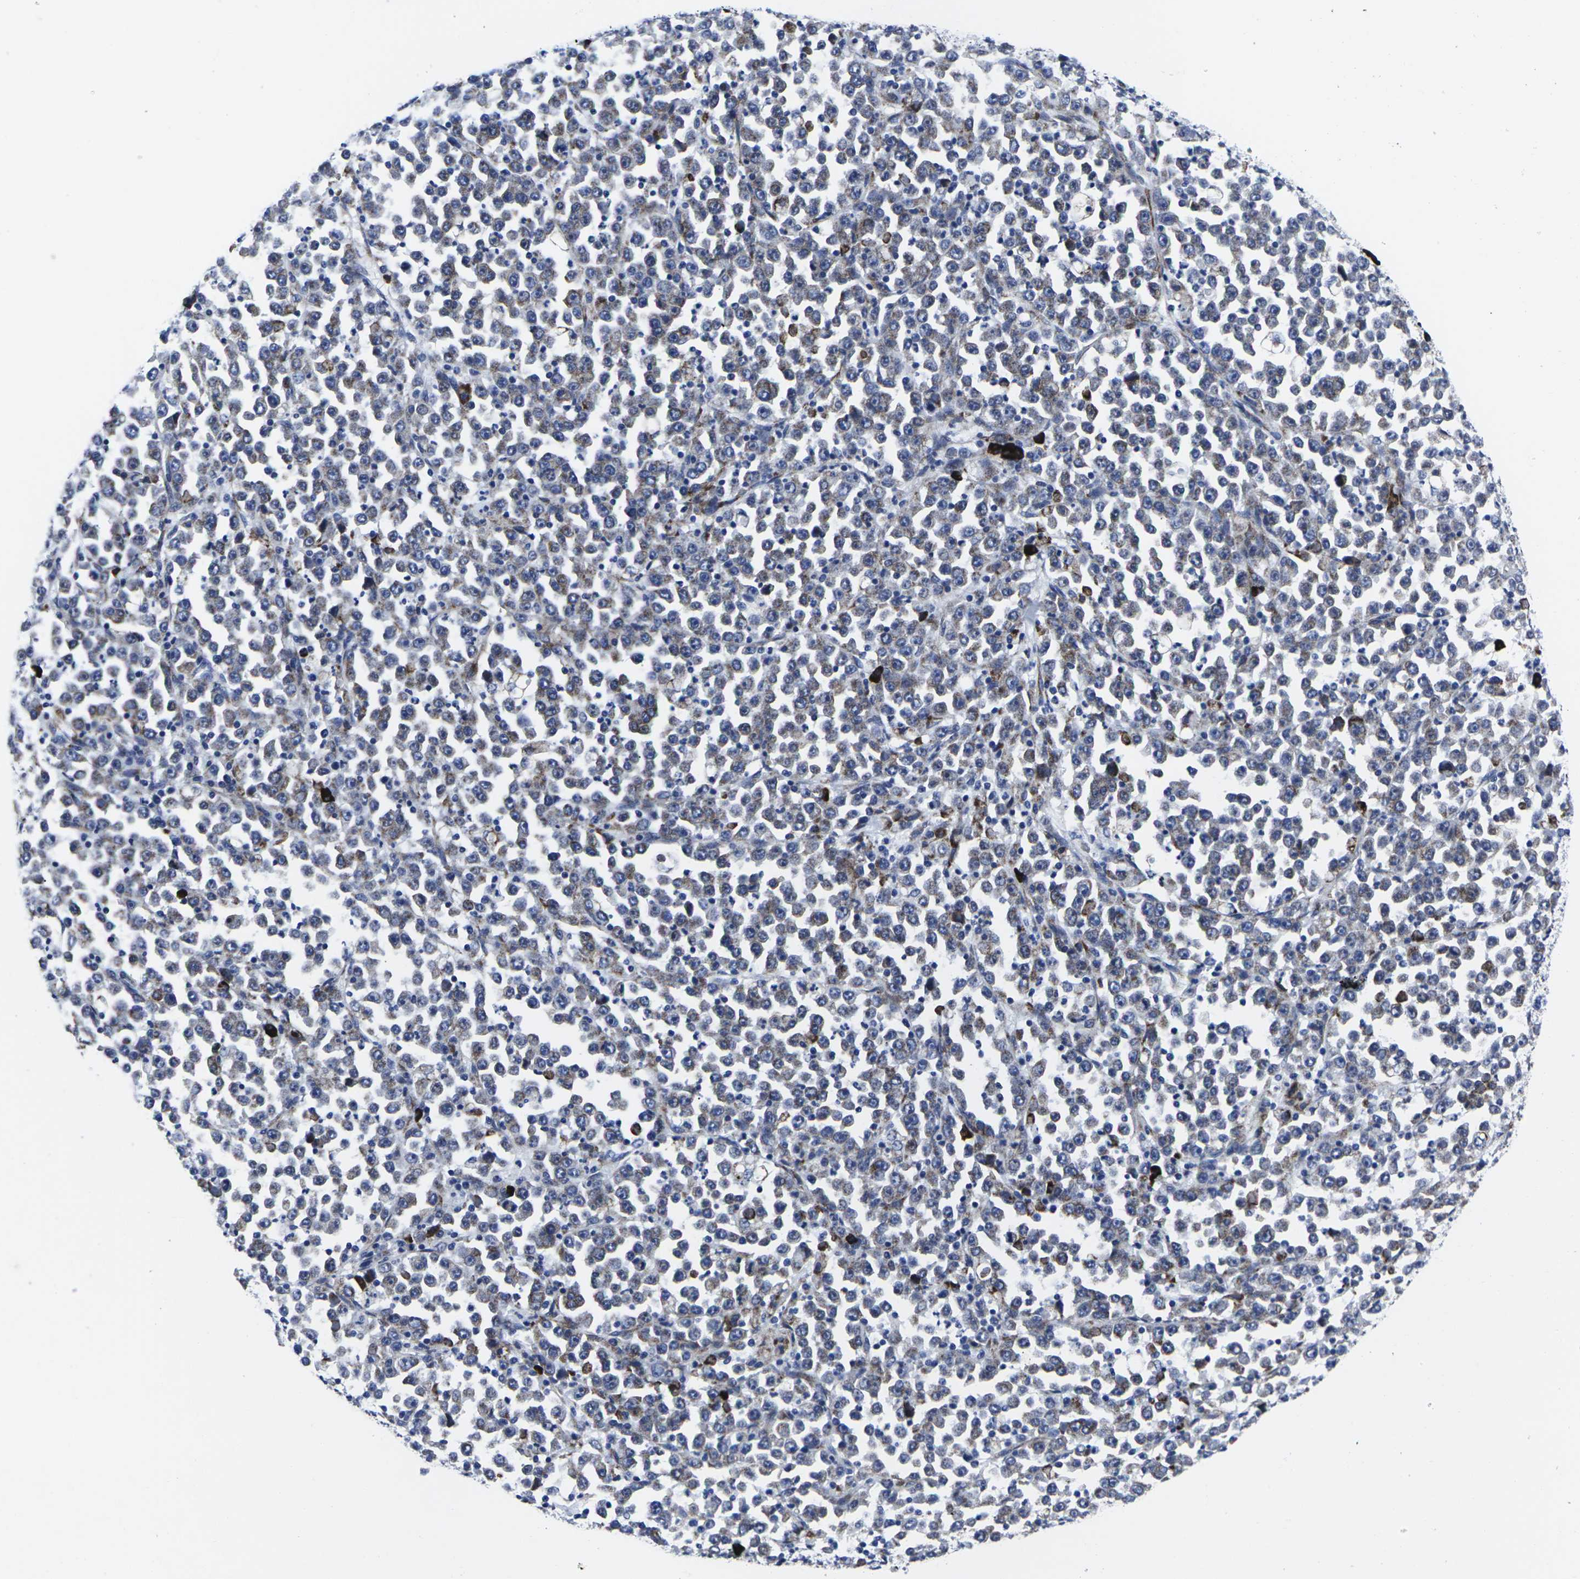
{"staining": {"intensity": "moderate", "quantity": "25%-75%", "location": "cytoplasmic/membranous"}, "tissue": "stomach cancer", "cell_type": "Tumor cells", "image_type": "cancer", "snomed": [{"axis": "morphology", "description": "Normal tissue, NOS"}, {"axis": "morphology", "description": "Adenocarcinoma, NOS"}, {"axis": "topography", "description": "Stomach, upper"}, {"axis": "topography", "description": "Stomach"}], "caption": "A photomicrograph of stomach cancer stained for a protein demonstrates moderate cytoplasmic/membranous brown staining in tumor cells.", "gene": "RPN1", "patient": {"sex": "male", "age": 59}}